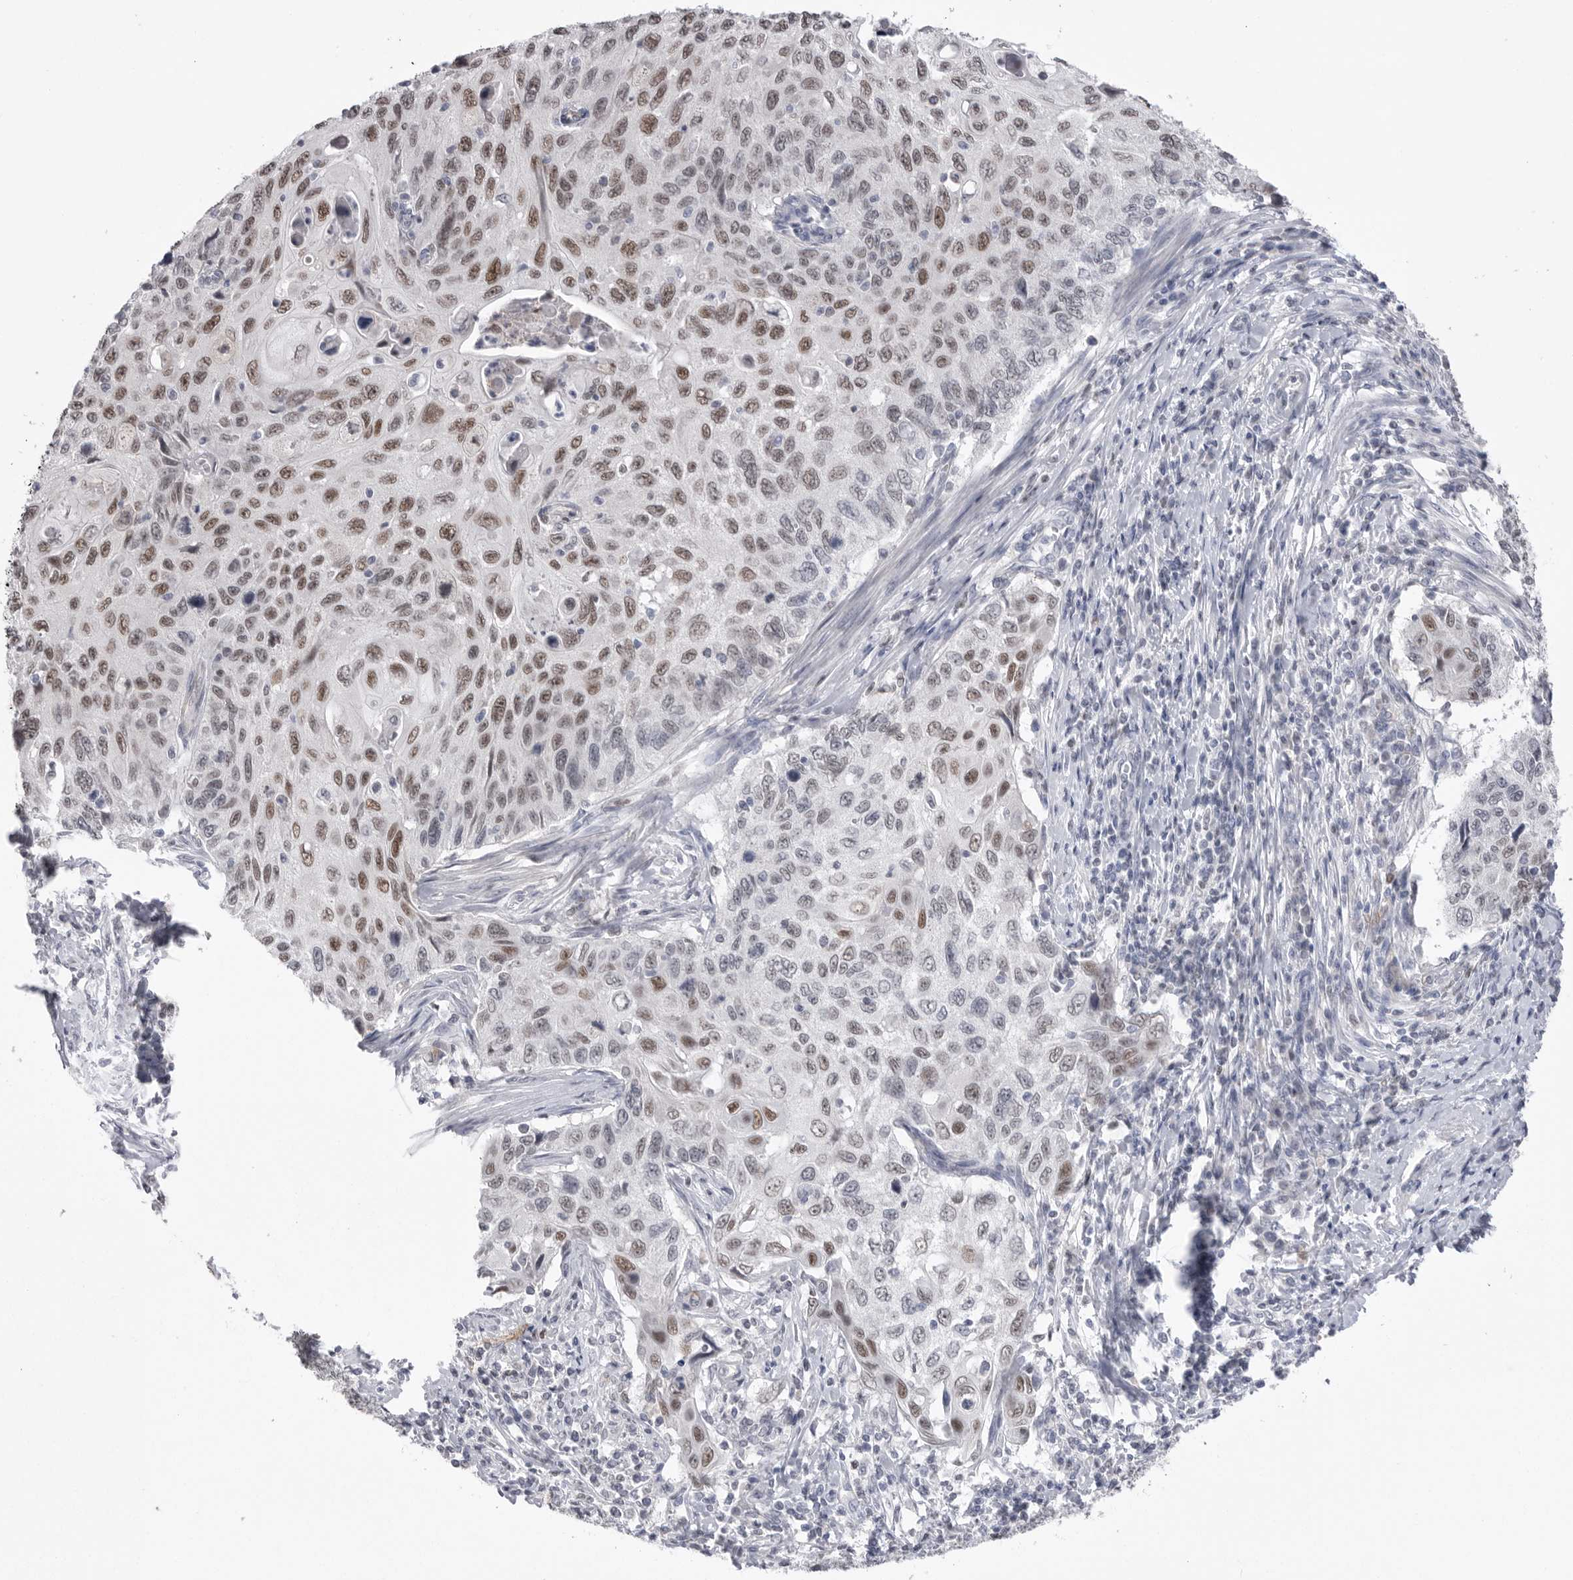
{"staining": {"intensity": "moderate", "quantity": ">75%", "location": "nuclear"}, "tissue": "cervical cancer", "cell_type": "Tumor cells", "image_type": "cancer", "snomed": [{"axis": "morphology", "description": "Squamous cell carcinoma, NOS"}, {"axis": "topography", "description": "Cervix"}], "caption": "Protein staining displays moderate nuclear staining in about >75% of tumor cells in cervical cancer (squamous cell carcinoma). (DAB IHC, brown staining for protein, blue staining for nuclei).", "gene": "ZBTB7B", "patient": {"sex": "female", "age": 70}}